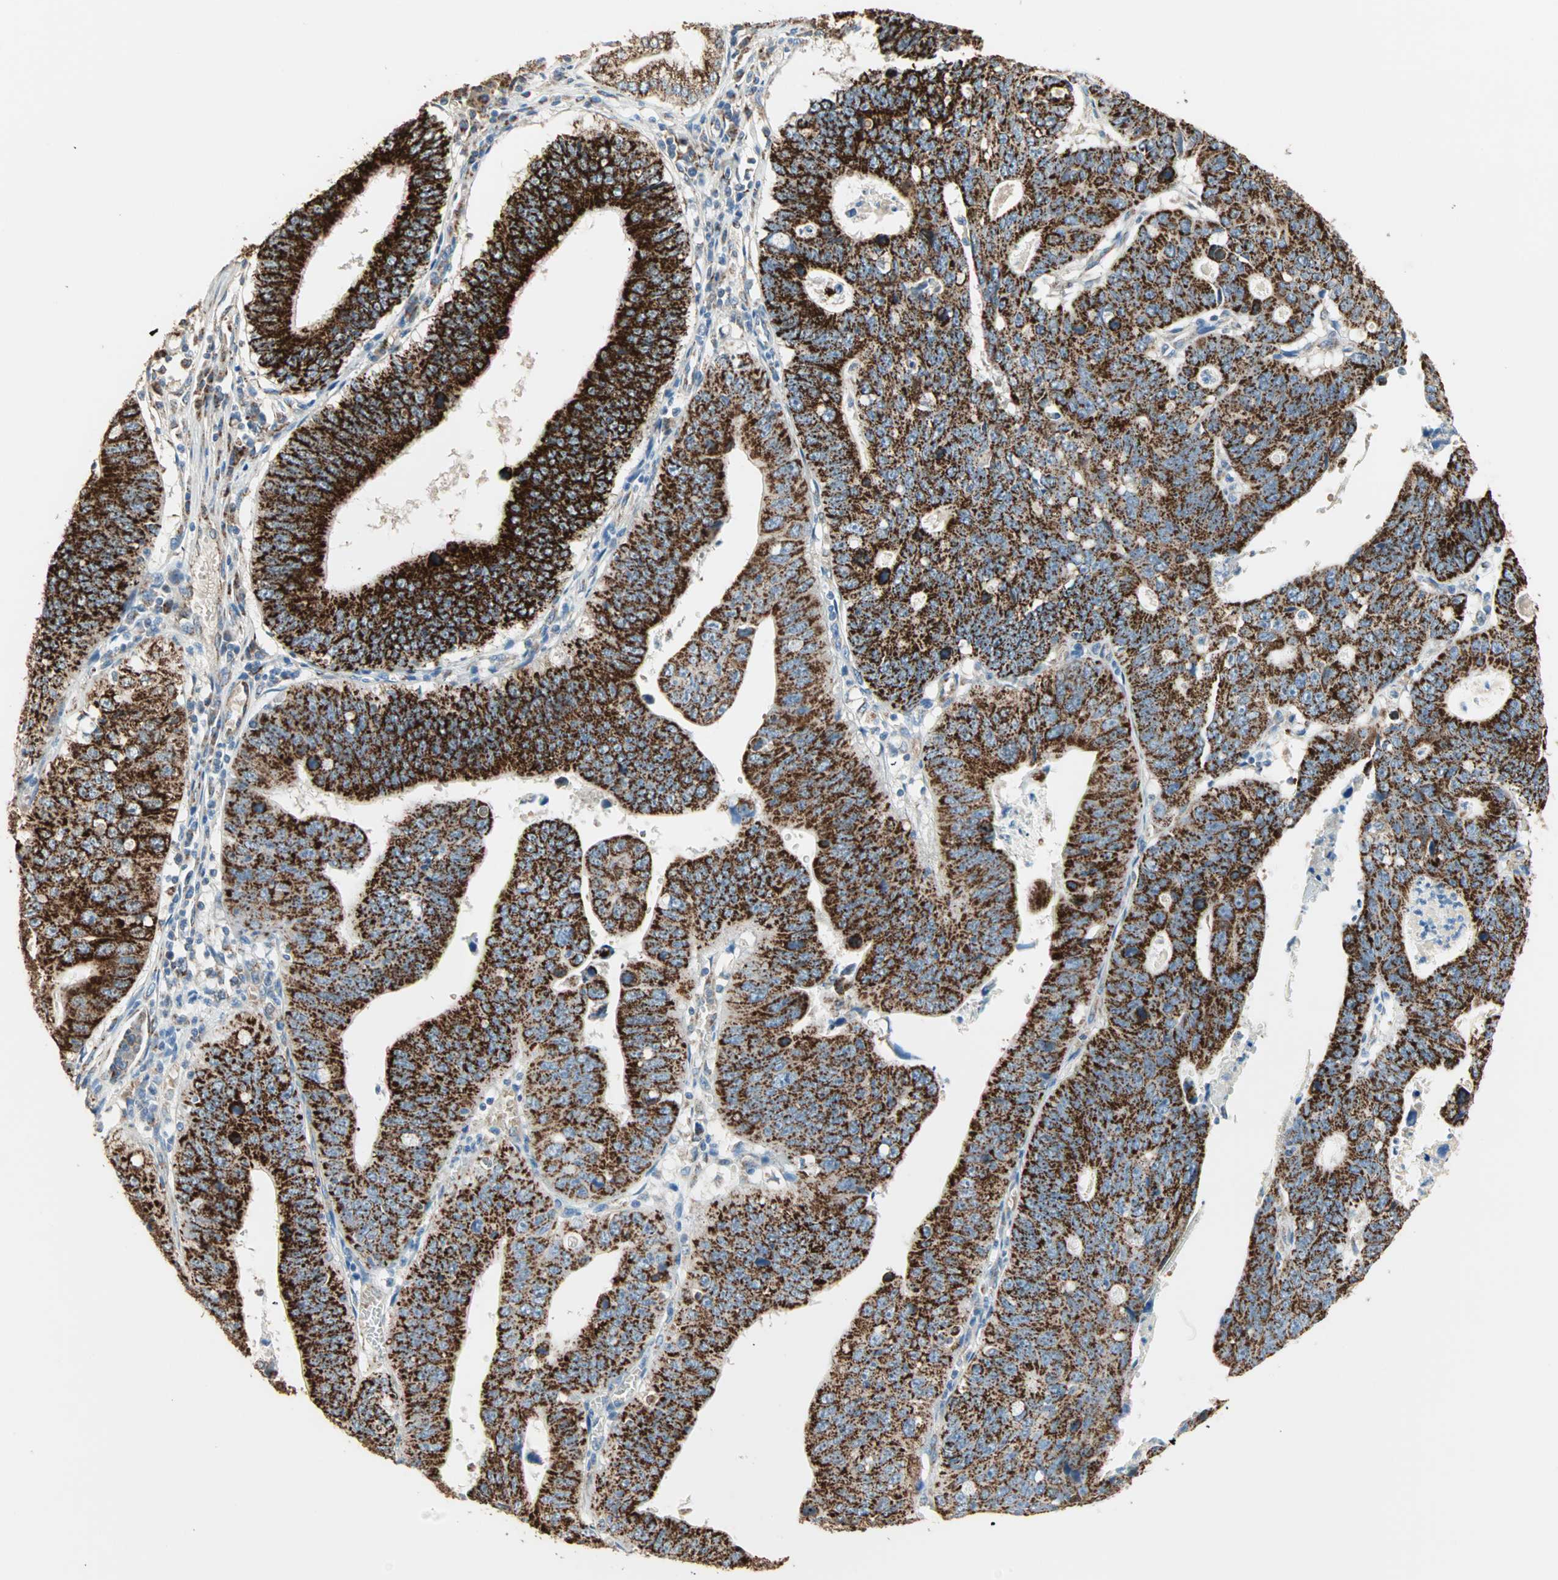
{"staining": {"intensity": "strong", "quantity": ">75%", "location": "cytoplasmic/membranous"}, "tissue": "stomach cancer", "cell_type": "Tumor cells", "image_type": "cancer", "snomed": [{"axis": "morphology", "description": "Adenocarcinoma, NOS"}, {"axis": "topography", "description": "Stomach"}], "caption": "Strong cytoplasmic/membranous protein positivity is seen in about >75% of tumor cells in stomach cancer. The protein of interest is stained brown, and the nuclei are stained in blue (DAB IHC with brightfield microscopy, high magnification).", "gene": "TST", "patient": {"sex": "male", "age": 59}}